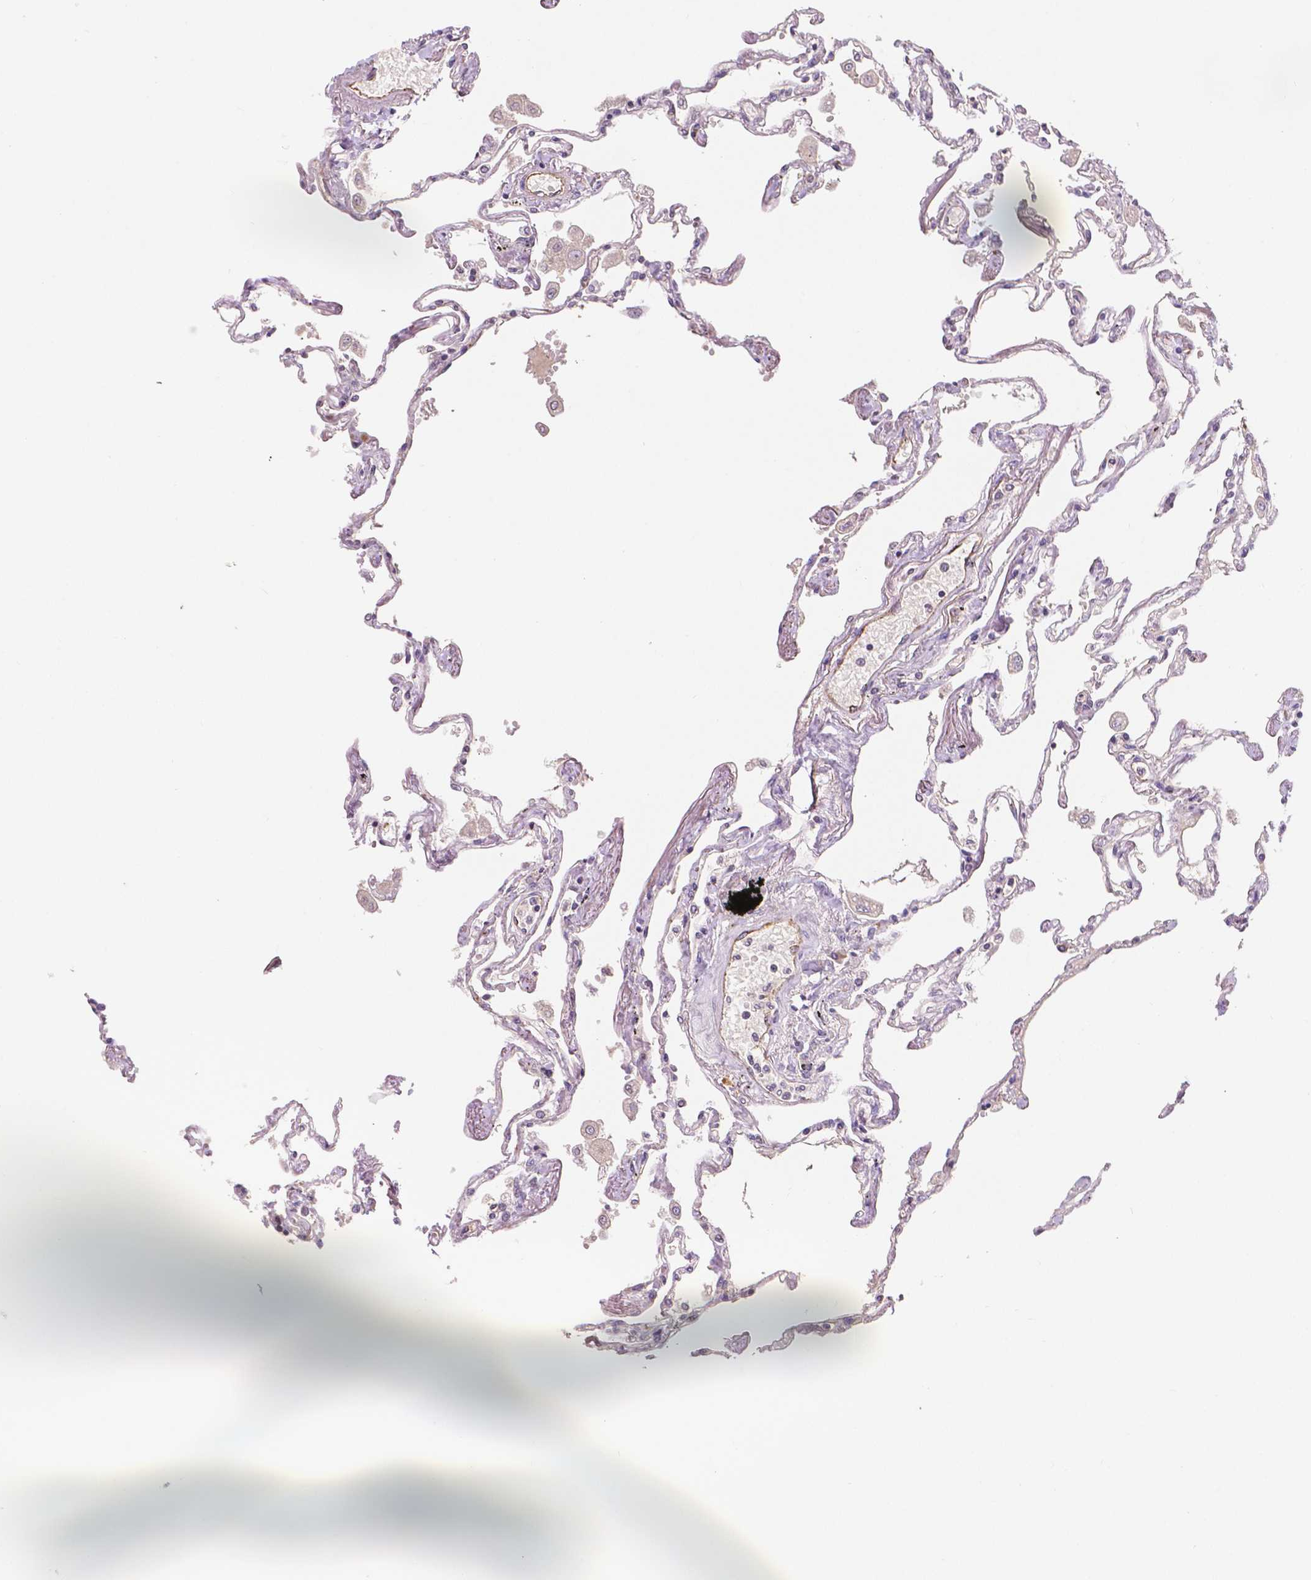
{"staining": {"intensity": "negative", "quantity": "none", "location": "none"}, "tissue": "lung", "cell_type": "Alveolar cells", "image_type": "normal", "snomed": [{"axis": "morphology", "description": "Normal tissue, NOS"}, {"axis": "morphology", "description": "Adenocarcinoma, NOS"}, {"axis": "topography", "description": "Cartilage tissue"}, {"axis": "topography", "description": "Lung"}], "caption": "Immunohistochemical staining of unremarkable lung exhibits no significant expression in alveolar cells. The staining was performed using DAB (3,3'-diaminobenzidine) to visualize the protein expression in brown, while the nuclei were stained in blue with hematoxylin (Magnification: 20x).", "gene": "ELAVL2", "patient": {"sex": "female", "age": 67}}